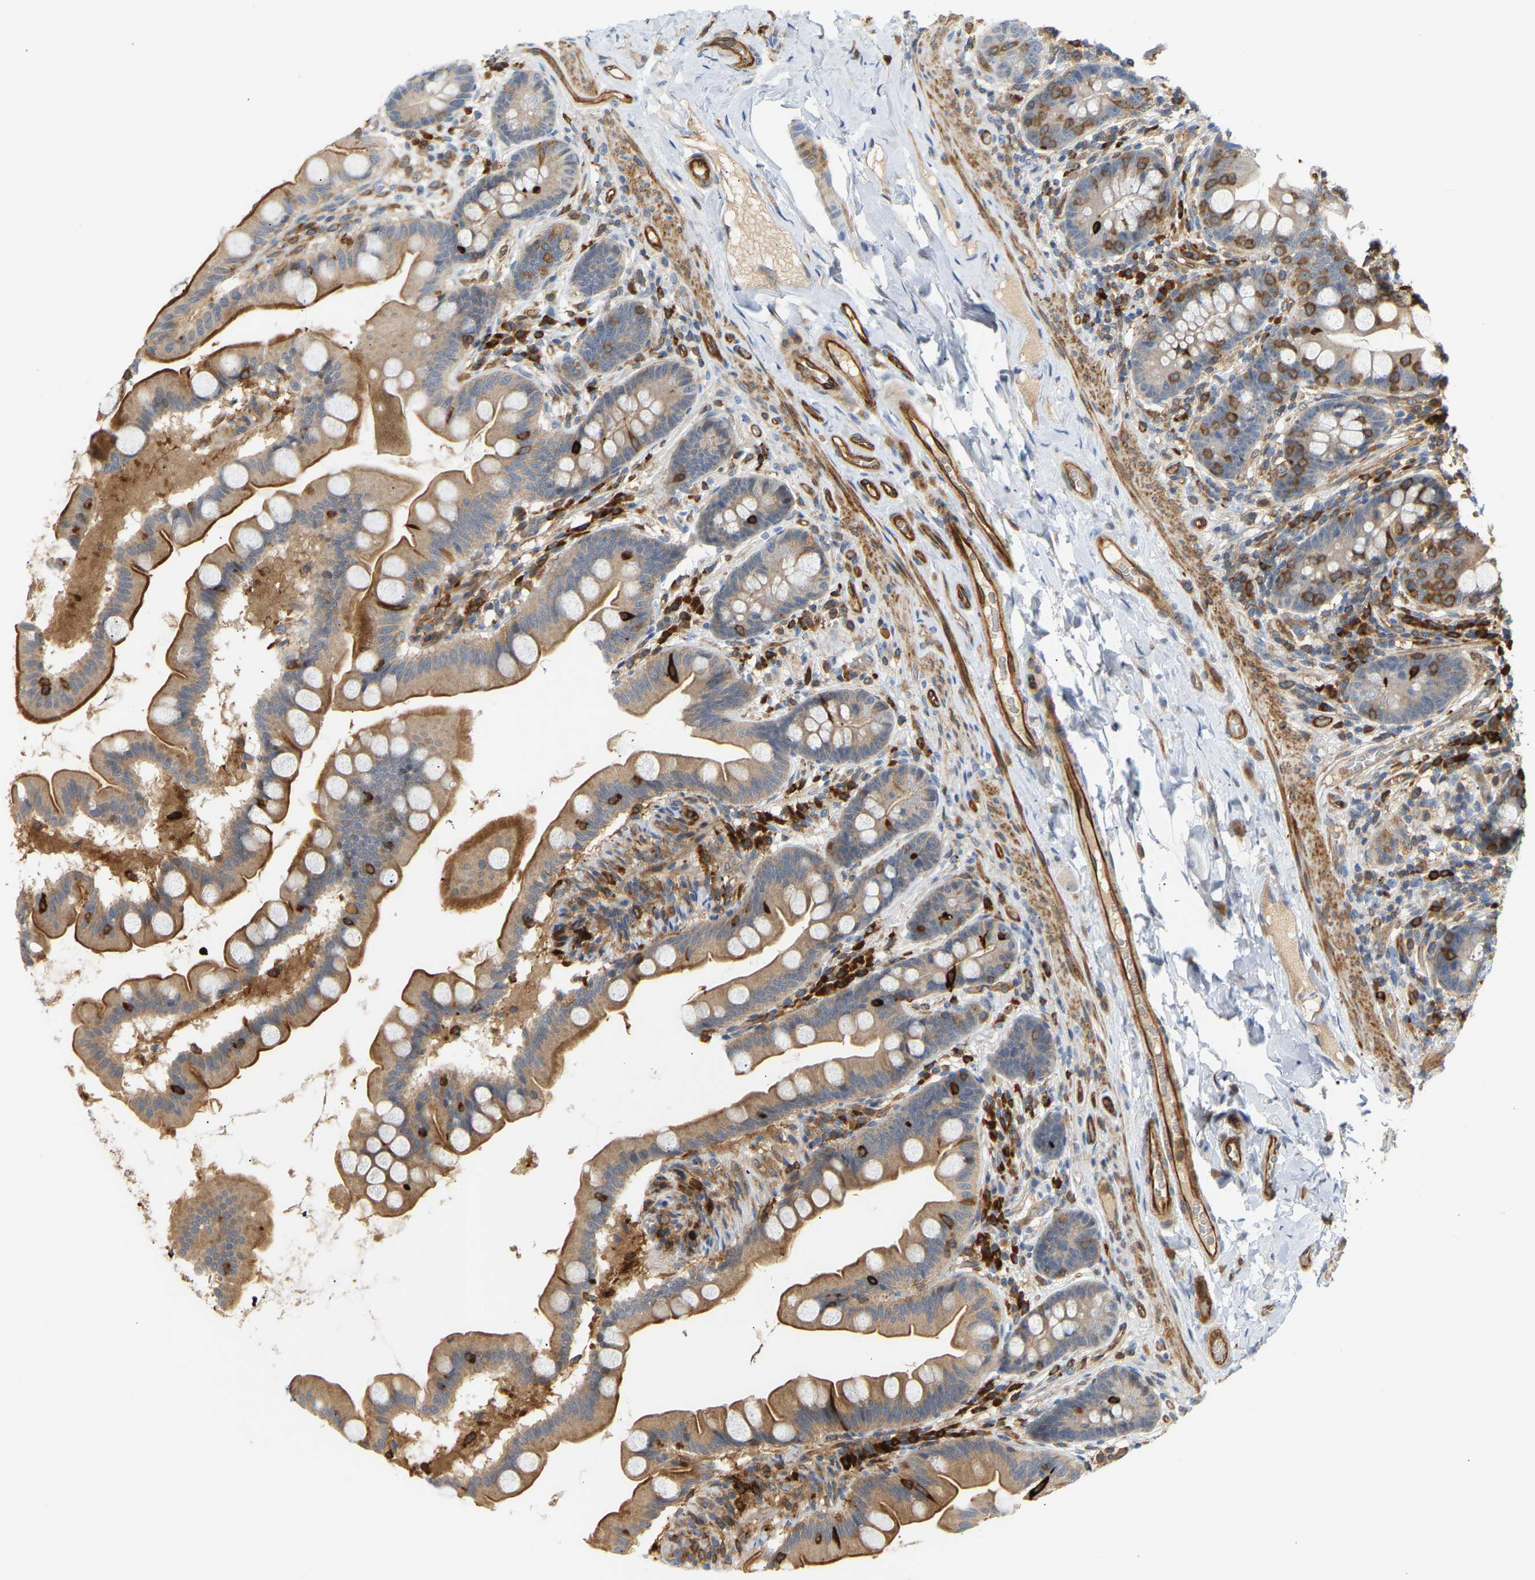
{"staining": {"intensity": "strong", "quantity": "25%-75%", "location": "cytoplasmic/membranous"}, "tissue": "small intestine", "cell_type": "Glandular cells", "image_type": "normal", "snomed": [{"axis": "morphology", "description": "Normal tissue, NOS"}, {"axis": "topography", "description": "Small intestine"}], "caption": "Approximately 25%-75% of glandular cells in benign small intestine display strong cytoplasmic/membranous protein staining as visualized by brown immunohistochemical staining.", "gene": "PLCG2", "patient": {"sex": "female", "age": 56}}